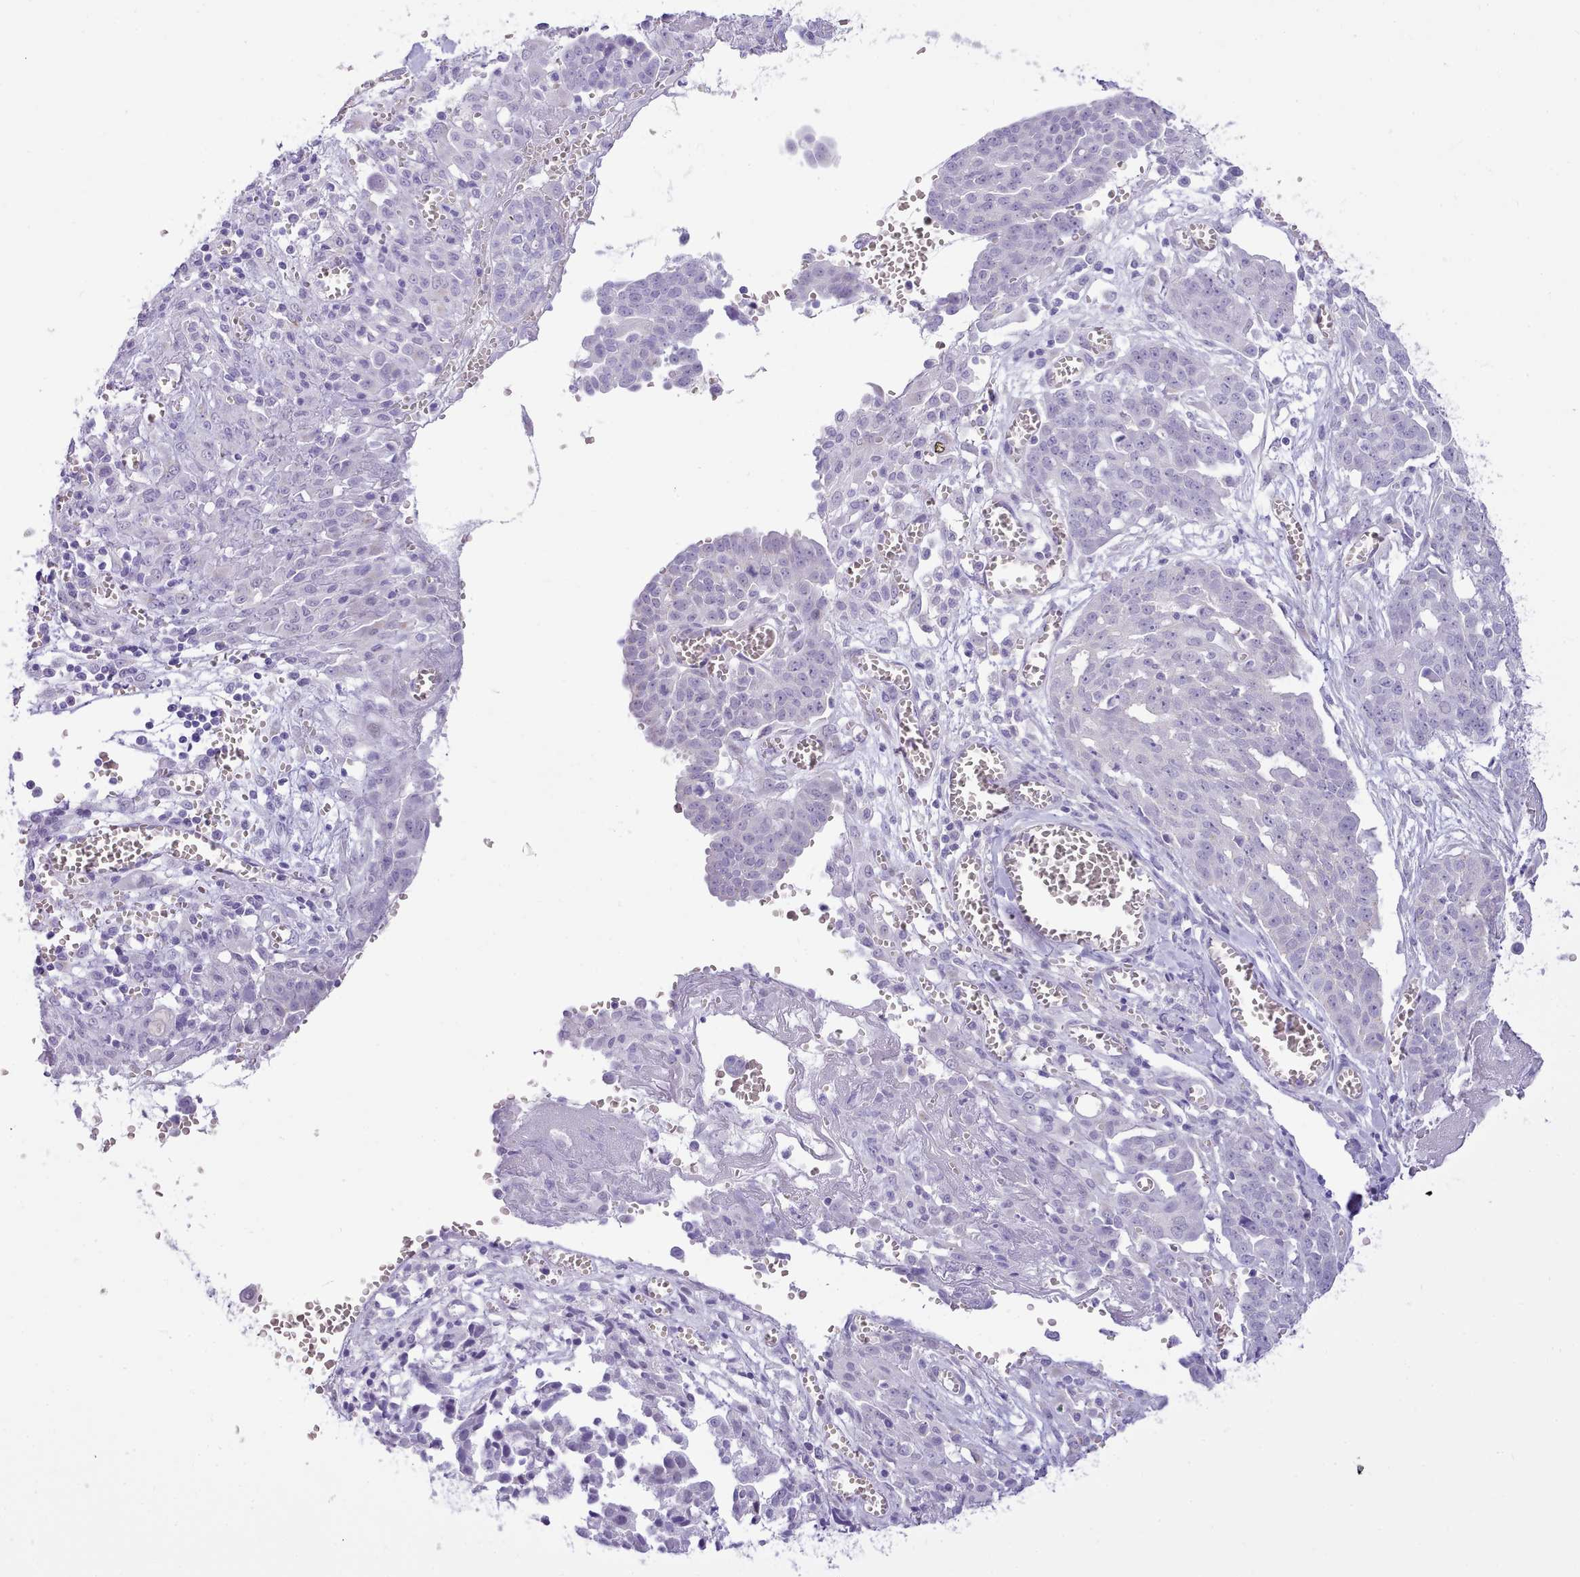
{"staining": {"intensity": "negative", "quantity": "none", "location": "none"}, "tissue": "ovarian cancer", "cell_type": "Tumor cells", "image_type": "cancer", "snomed": [{"axis": "morphology", "description": "Cystadenocarcinoma, serous, NOS"}, {"axis": "topography", "description": "Soft tissue"}, {"axis": "topography", "description": "Ovary"}], "caption": "The photomicrograph displays no staining of tumor cells in serous cystadenocarcinoma (ovarian).", "gene": "LRRC37A", "patient": {"sex": "female", "age": 57}}